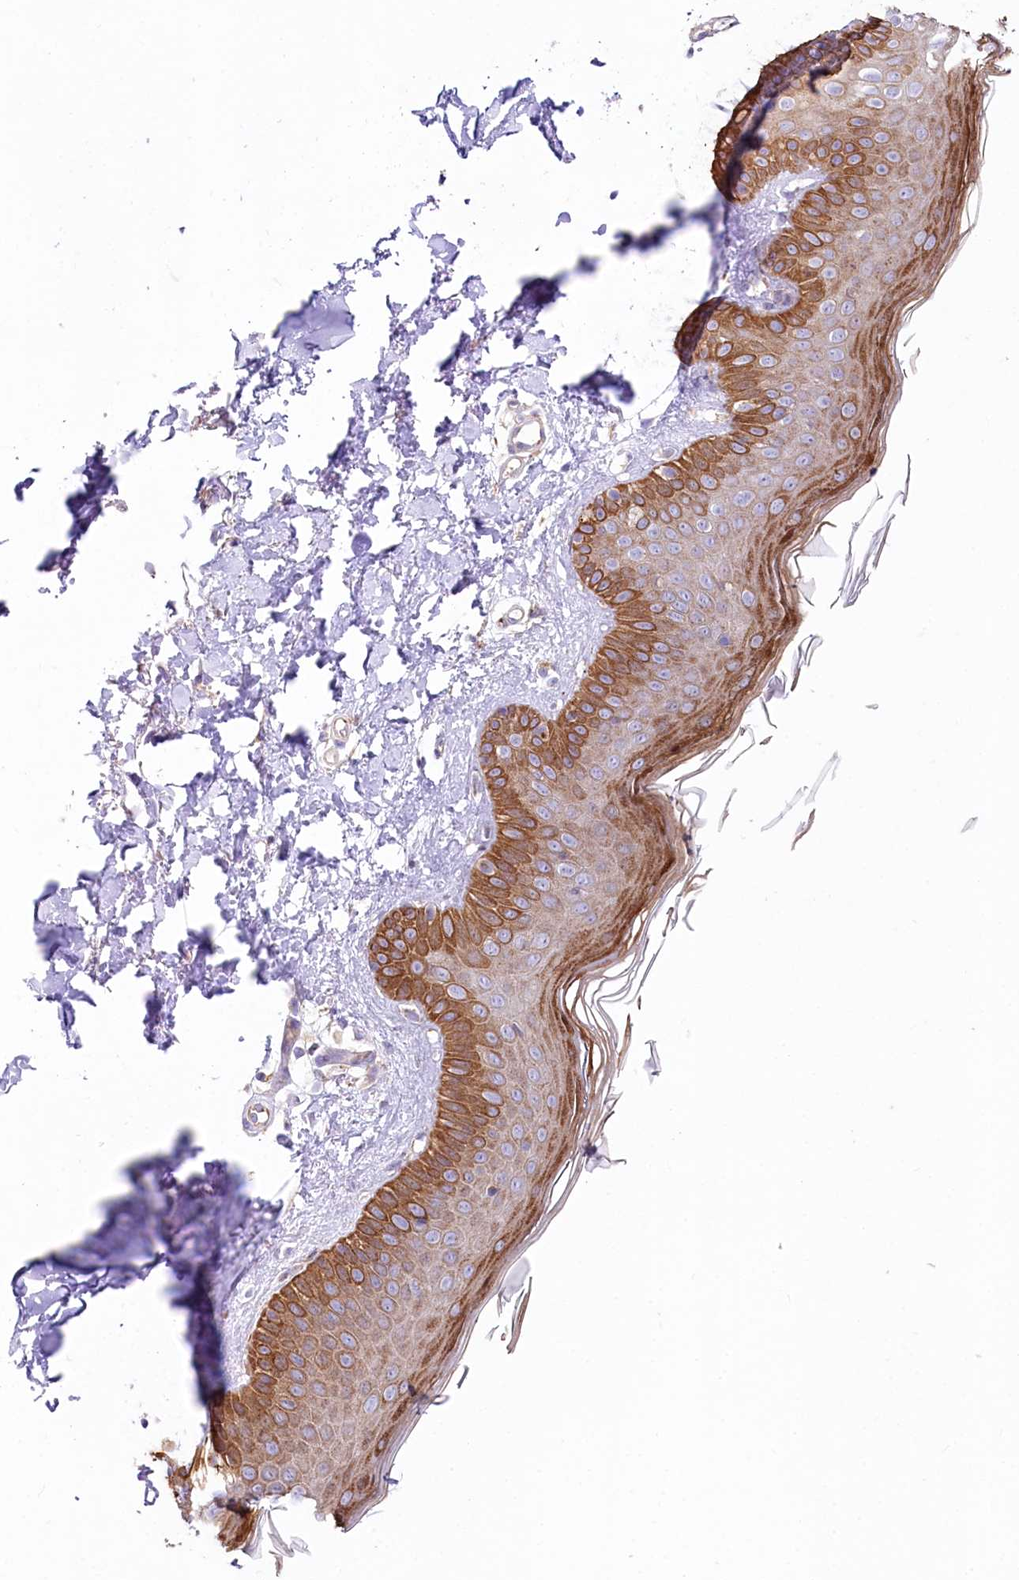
{"staining": {"intensity": "weak", "quantity": "25%-75%", "location": "cytoplasmic/membranous"}, "tissue": "skin", "cell_type": "Fibroblasts", "image_type": "normal", "snomed": [{"axis": "morphology", "description": "Normal tissue, NOS"}, {"axis": "topography", "description": "Skin"}], "caption": "Fibroblasts reveal low levels of weak cytoplasmic/membranous expression in about 25%-75% of cells in normal skin. Using DAB (brown) and hematoxylin (blue) stains, captured at high magnification using brightfield microscopy.", "gene": "STX6", "patient": {"sex": "male", "age": 52}}